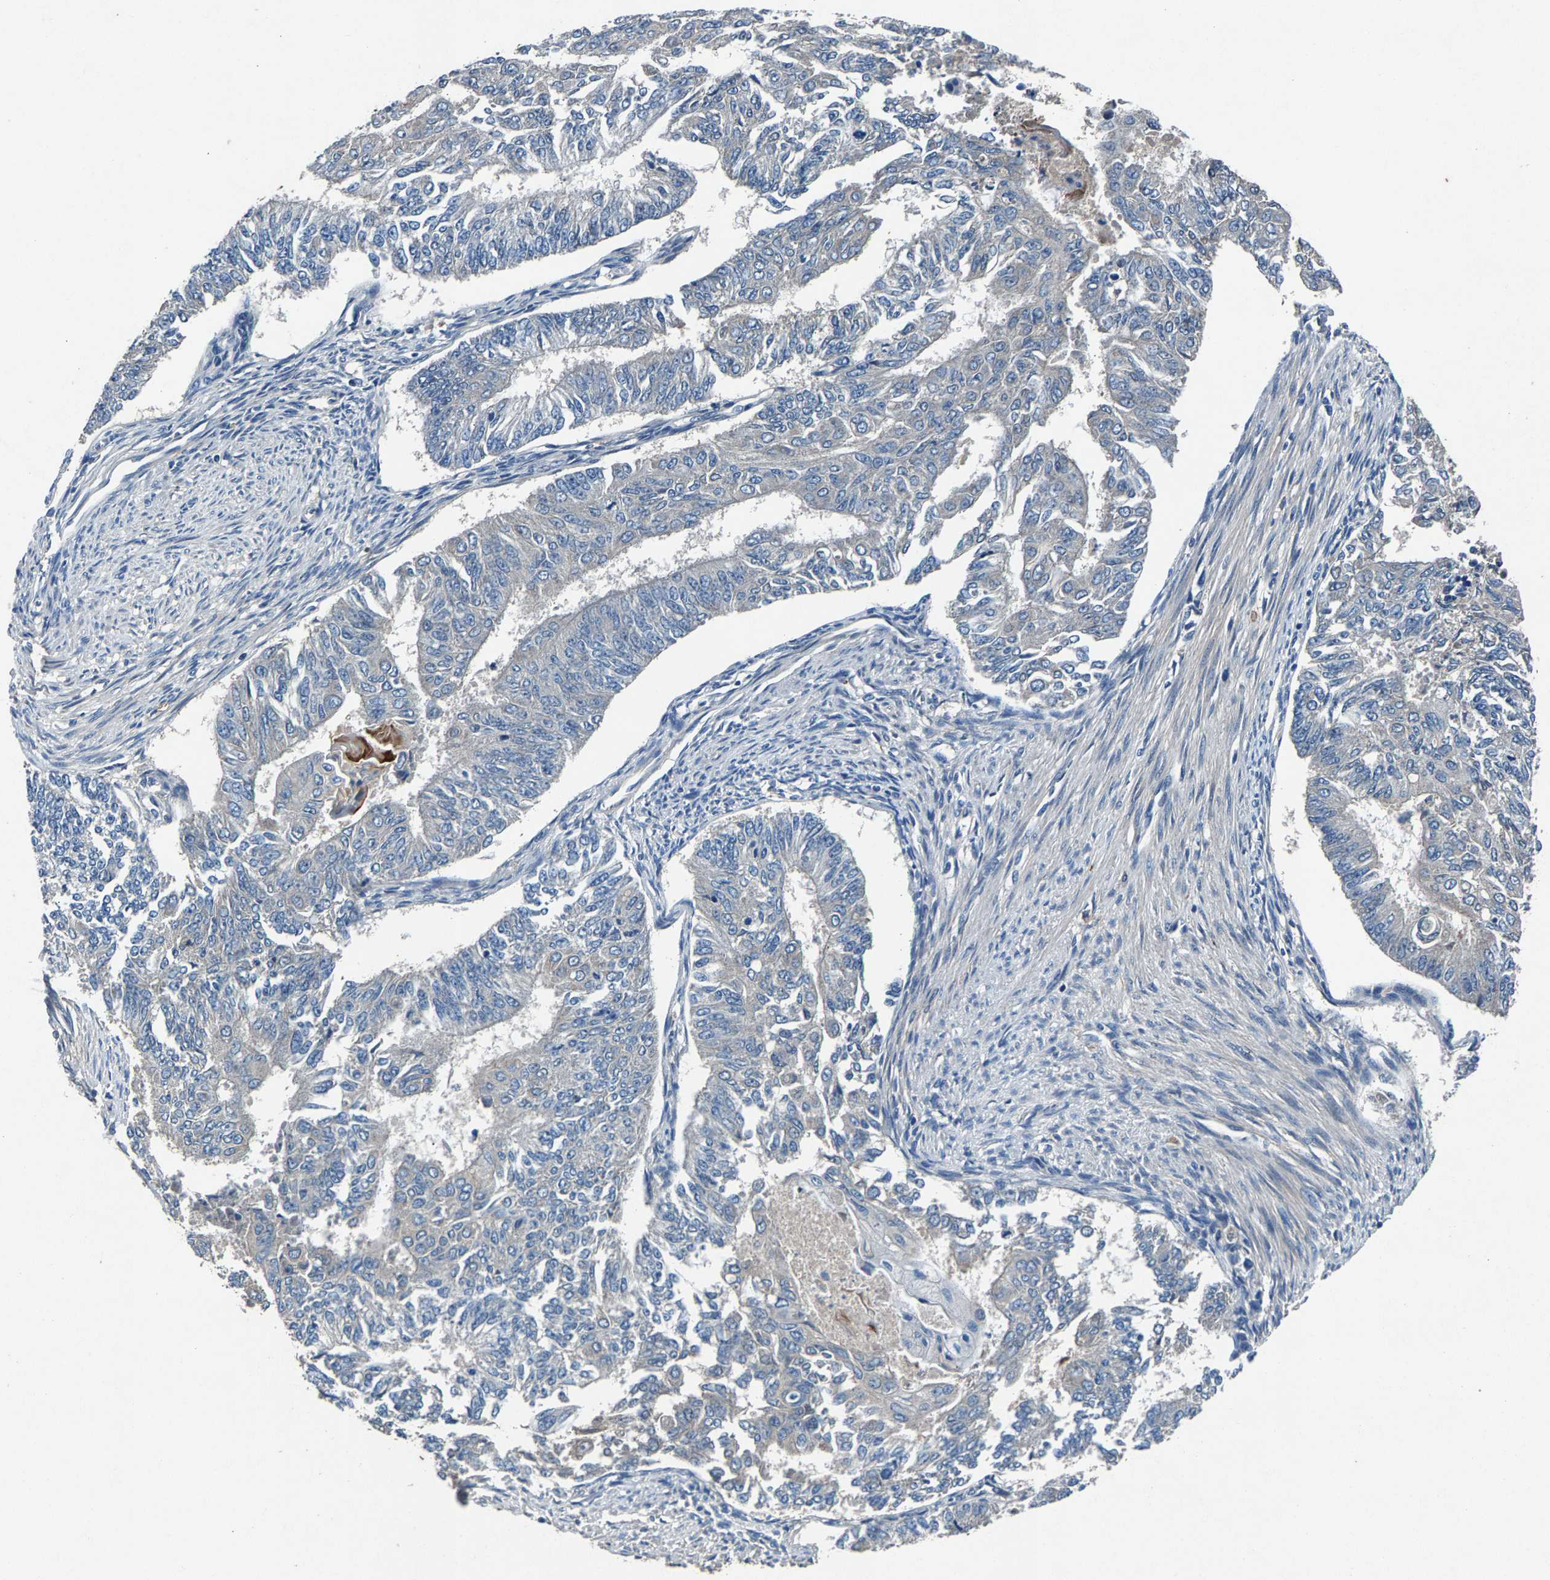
{"staining": {"intensity": "negative", "quantity": "none", "location": "none"}, "tissue": "endometrial cancer", "cell_type": "Tumor cells", "image_type": "cancer", "snomed": [{"axis": "morphology", "description": "Adenocarcinoma, NOS"}, {"axis": "topography", "description": "Endometrium"}], "caption": "High magnification brightfield microscopy of endometrial cancer (adenocarcinoma) stained with DAB (3,3'-diaminobenzidine) (brown) and counterstained with hematoxylin (blue): tumor cells show no significant positivity.", "gene": "PRXL2C", "patient": {"sex": "female", "age": 32}}